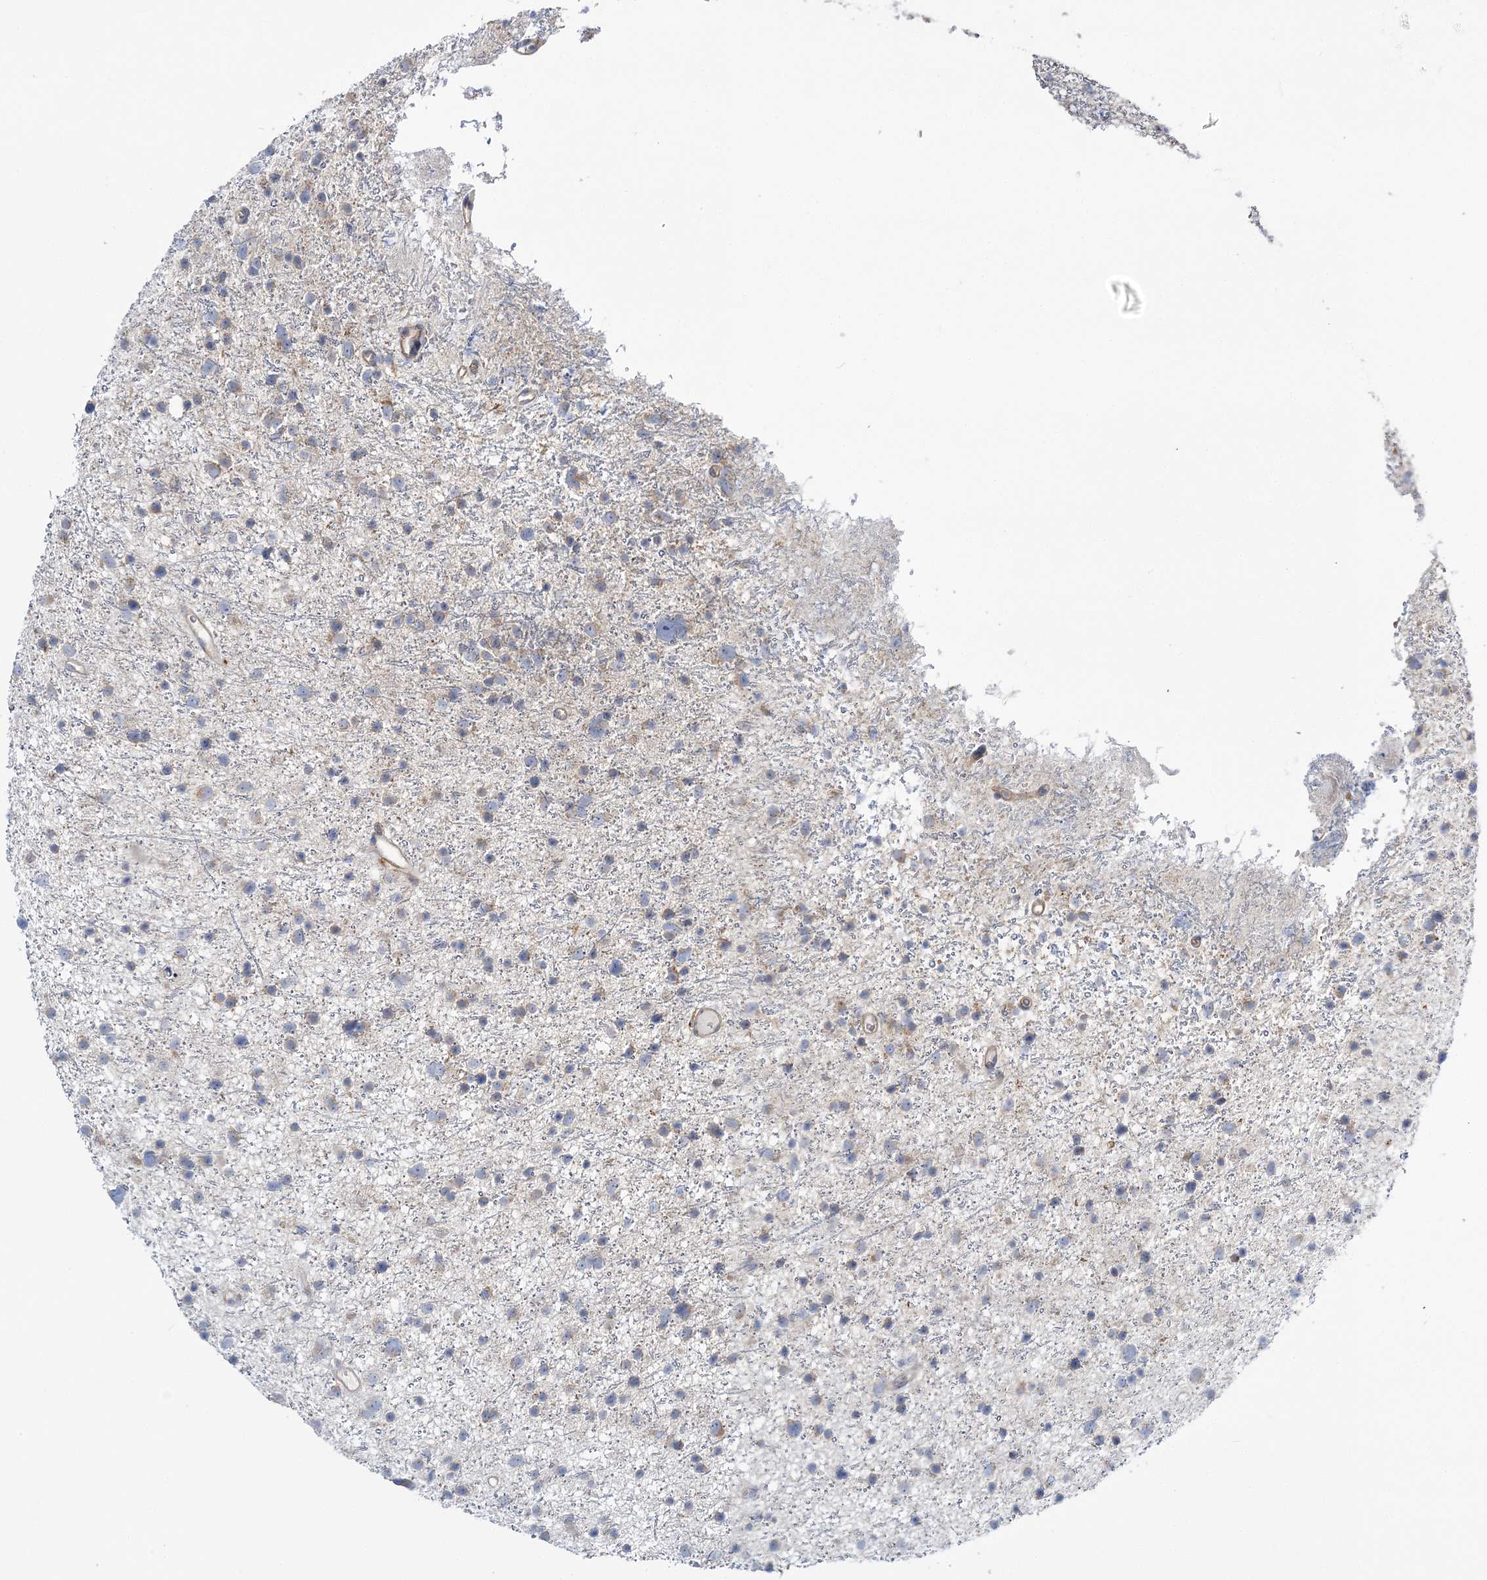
{"staining": {"intensity": "negative", "quantity": "none", "location": "none"}, "tissue": "glioma", "cell_type": "Tumor cells", "image_type": "cancer", "snomed": [{"axis": "morphology", "description": "Glioma, malignant, Low grade"}, {"axis": "topography", "description": "Cerebral cortex"}], "caption": "An IHC photomicrograph of glioma is shown. There is no staining in tumor cells of glioma.", "gene": "ATP11B", "patient": {"sex": "female", "age": 39}}